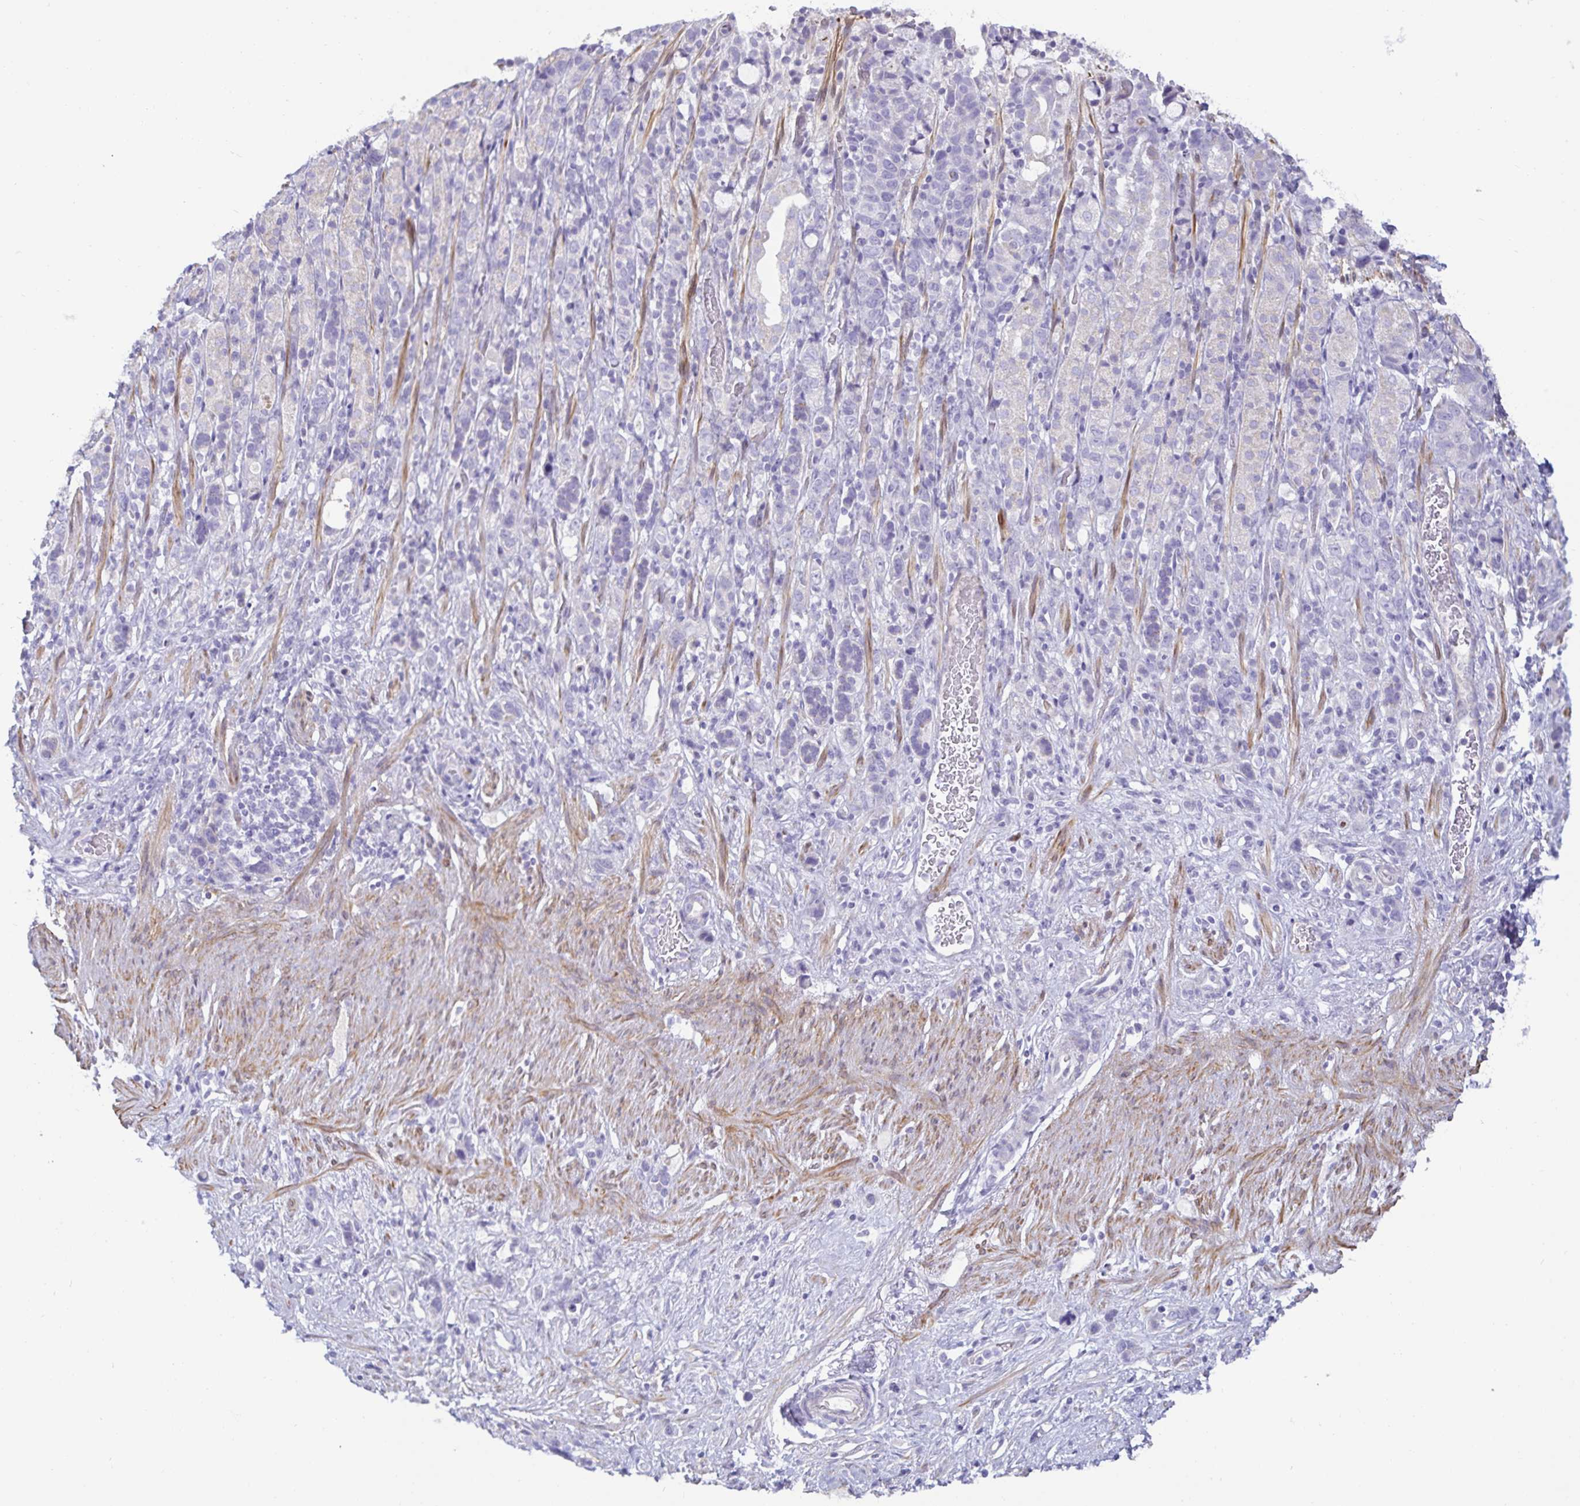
{"staining": {"intensity": "negative", "quantity": "none", "location": "none"}, "tissue": "stomach cancer", "cell_type": "Tumor cells", "image_type": "cancer", "snomed": [{"axis": "morphology", "description": "Adenocarcinoma, NOS"}, {"axis": "topography", "description": "Stomach"}], "caption": "This is an immunohistochemistry (IHC) photomicrograph of stomach cancer (adenocarcinoma). There is no positivity in tumor cells.", "gene": "SPAG4", "patient": {"sex": "female", "age": 65}}